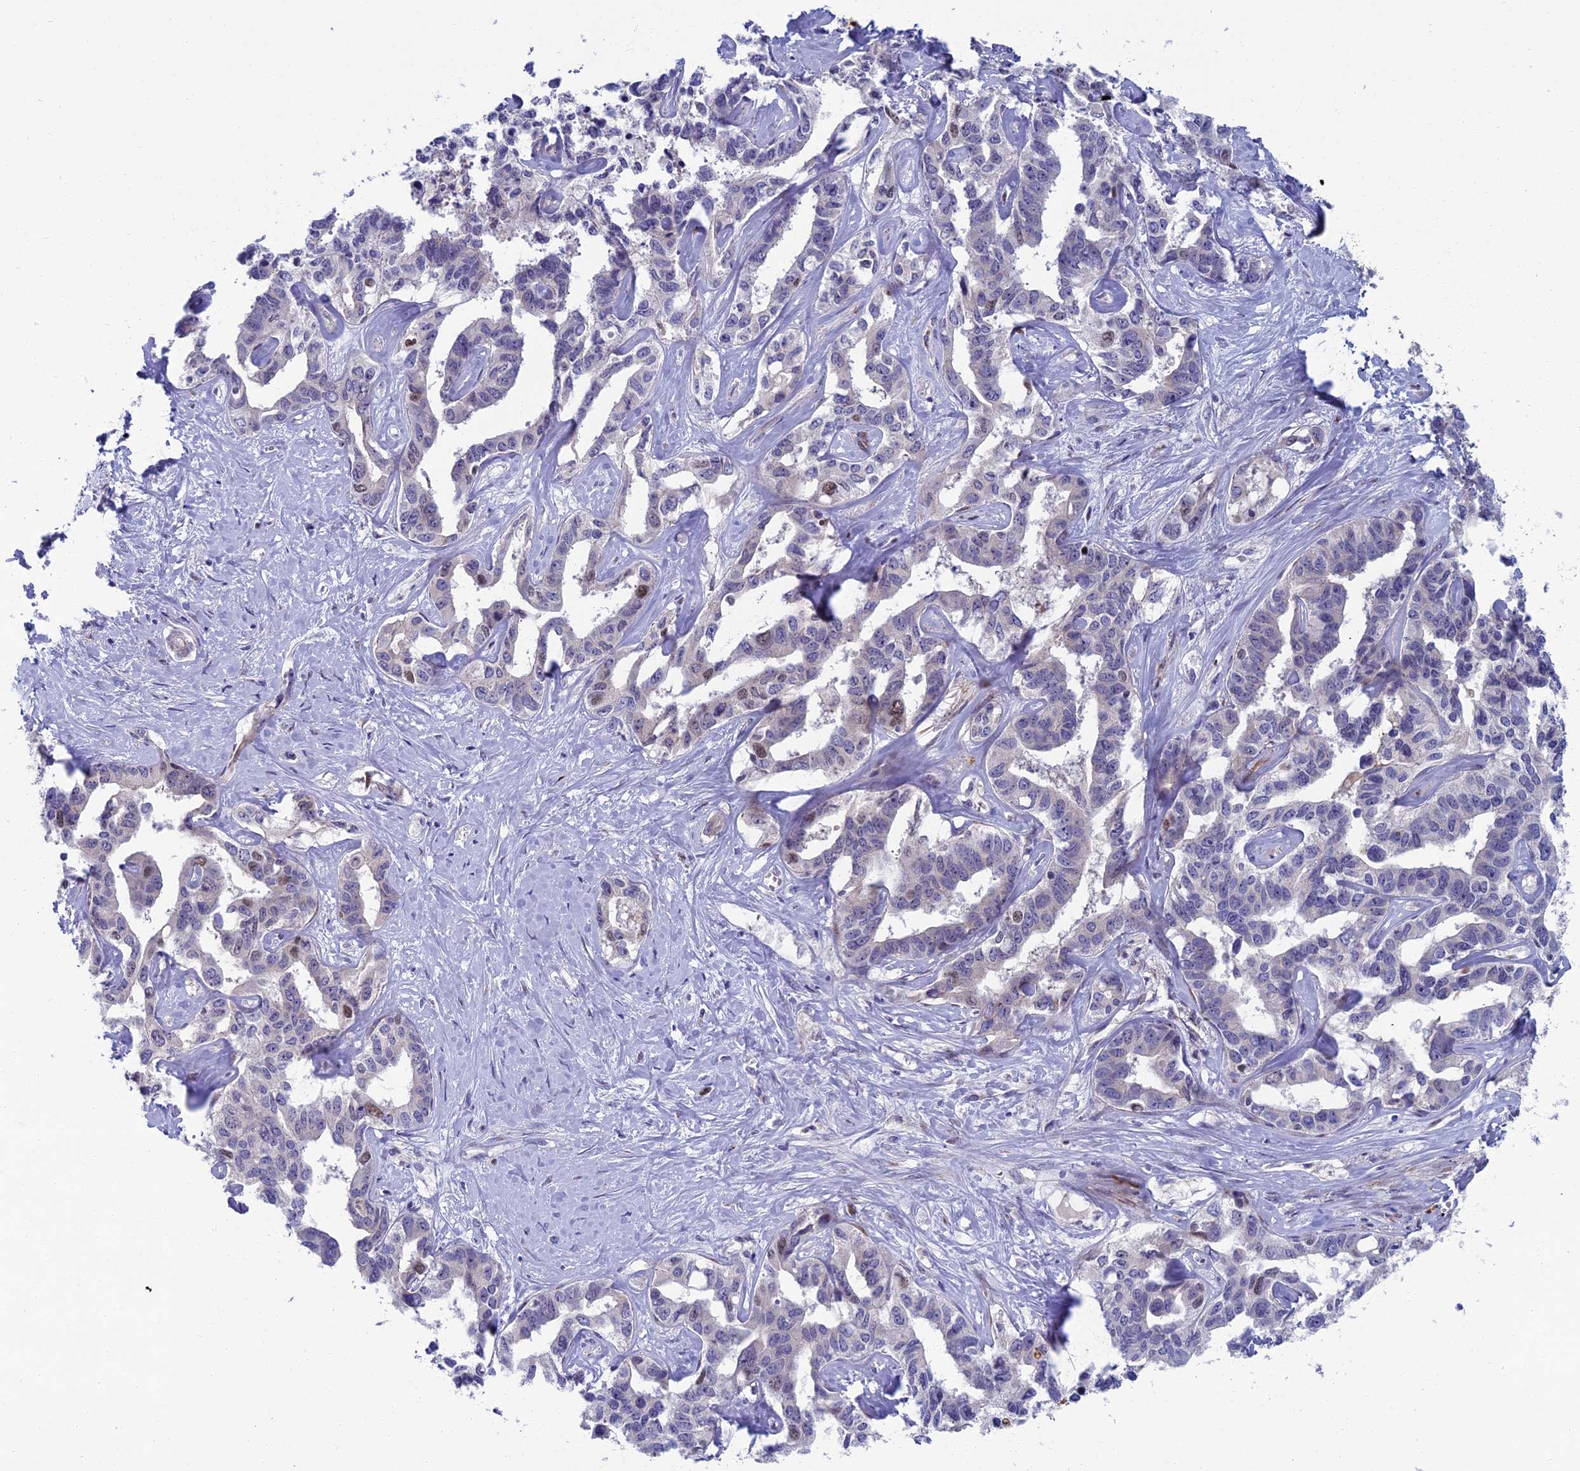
{"staining": {"intensity": "weak", "quantity": "<25%", "location": "nuclear"}, "tissue": "liver cancer", "cell_type": "Tumor cells", "image_type": "cancer", "snomed": [{"axis": "morphology", "description": "Cholangiocarcinoma"}, {"axis": "topography", "description": "Liver"}], "caption": "An IHC photomicrograph of liver cholangiocarcinoma is shown. There is no staining in tumor cells of liver cholangiocarcinoma.", "gene": "LIG1", "patient": {"sex": "male", "age": 59}}